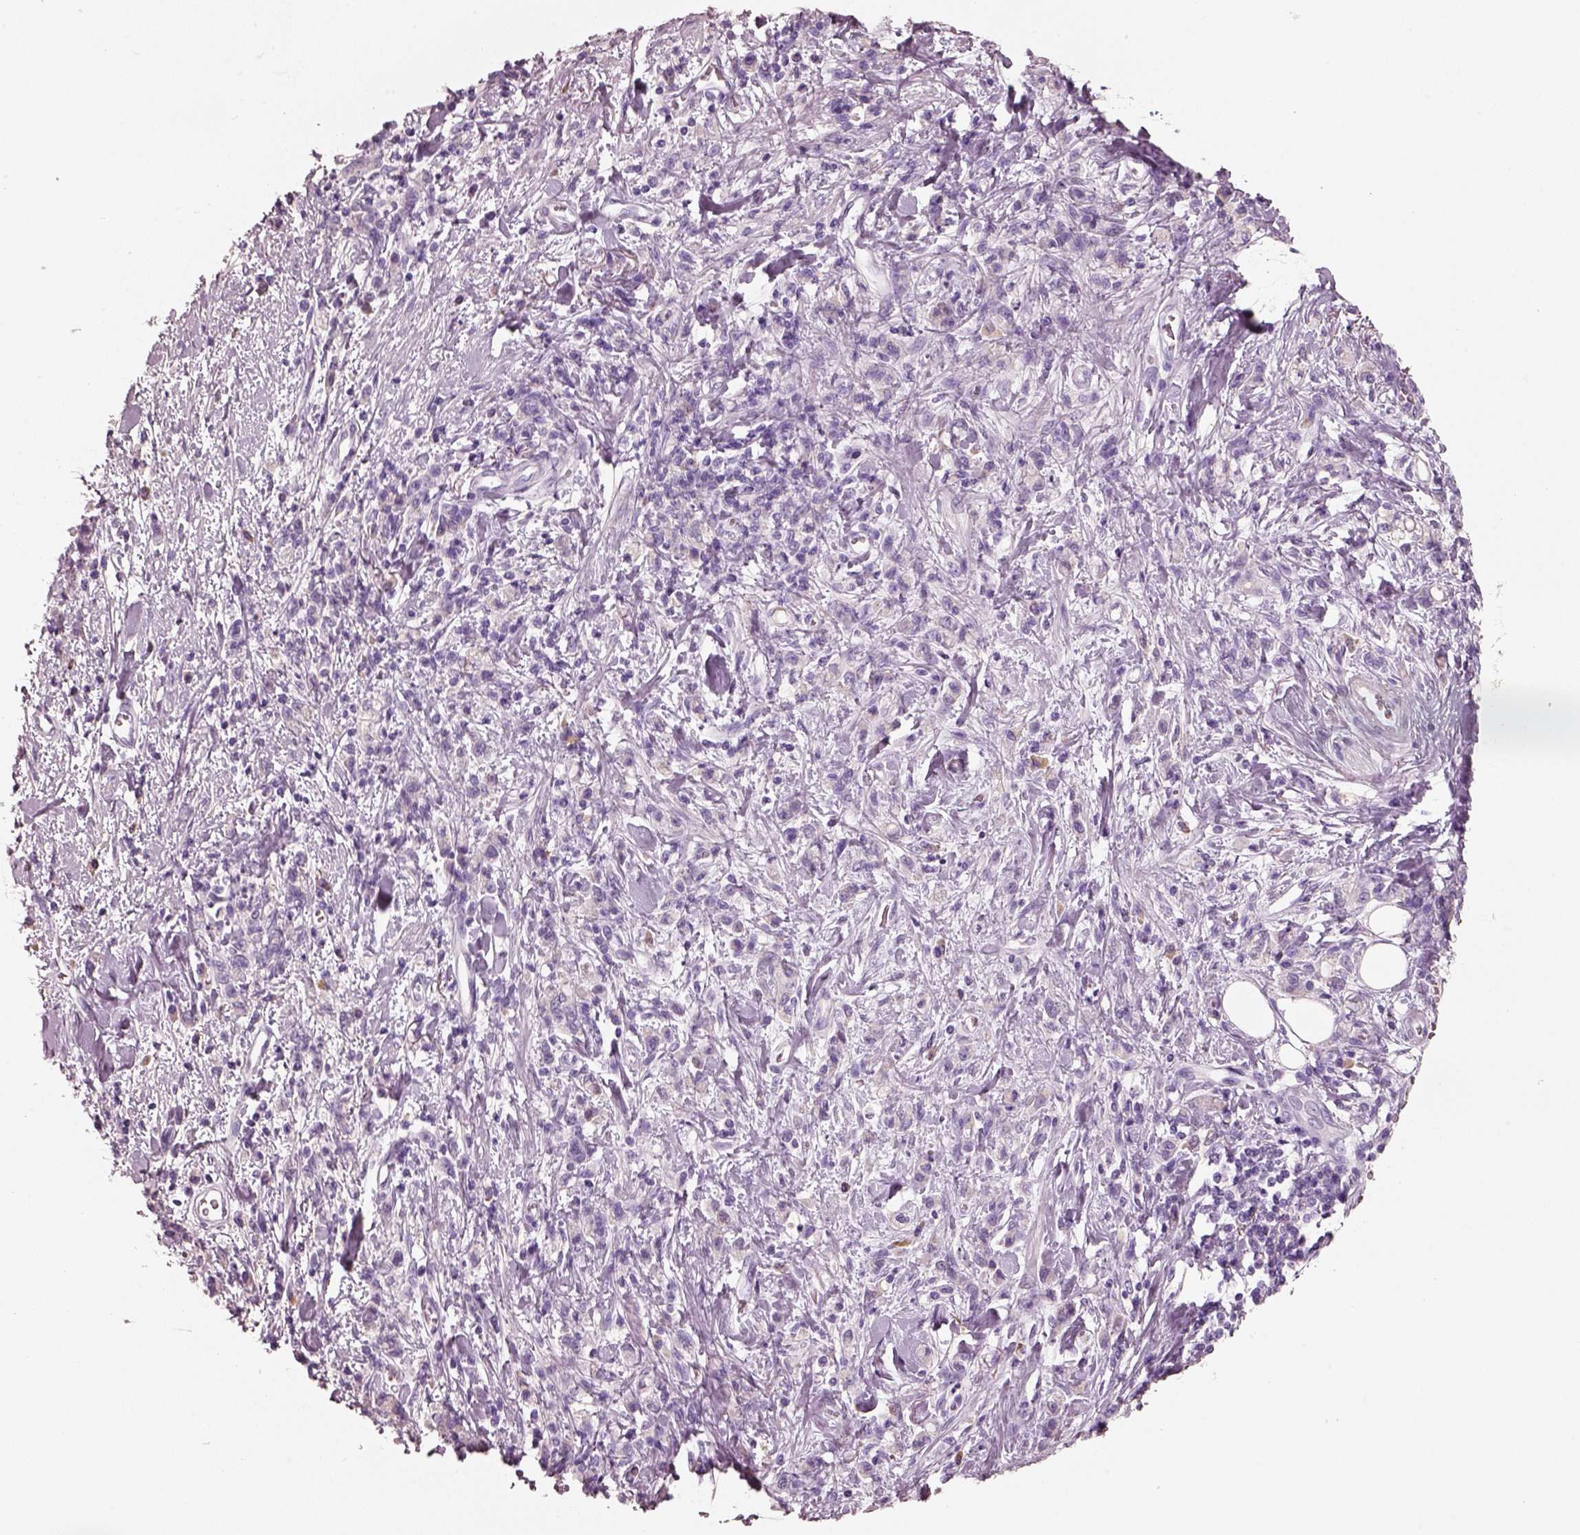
{"staining": {"intensity": "negative", "quantity": "none", "location": "none"}, "tissue": "stomach cancer", "cell_type": "Tumor cells", "image_type": "cancer", "snomed": [{"axis": "morphology", "description": "Adenocarcinoma, NOS"}, {"axis": "topography", "description": "Stomach"}], "caption": "DAB immunohistochemical staining of stomach cancer displays no significant expression in tumor cells.", "gene": "PNOC", "patient": {"sex": "male", "age": 77}}